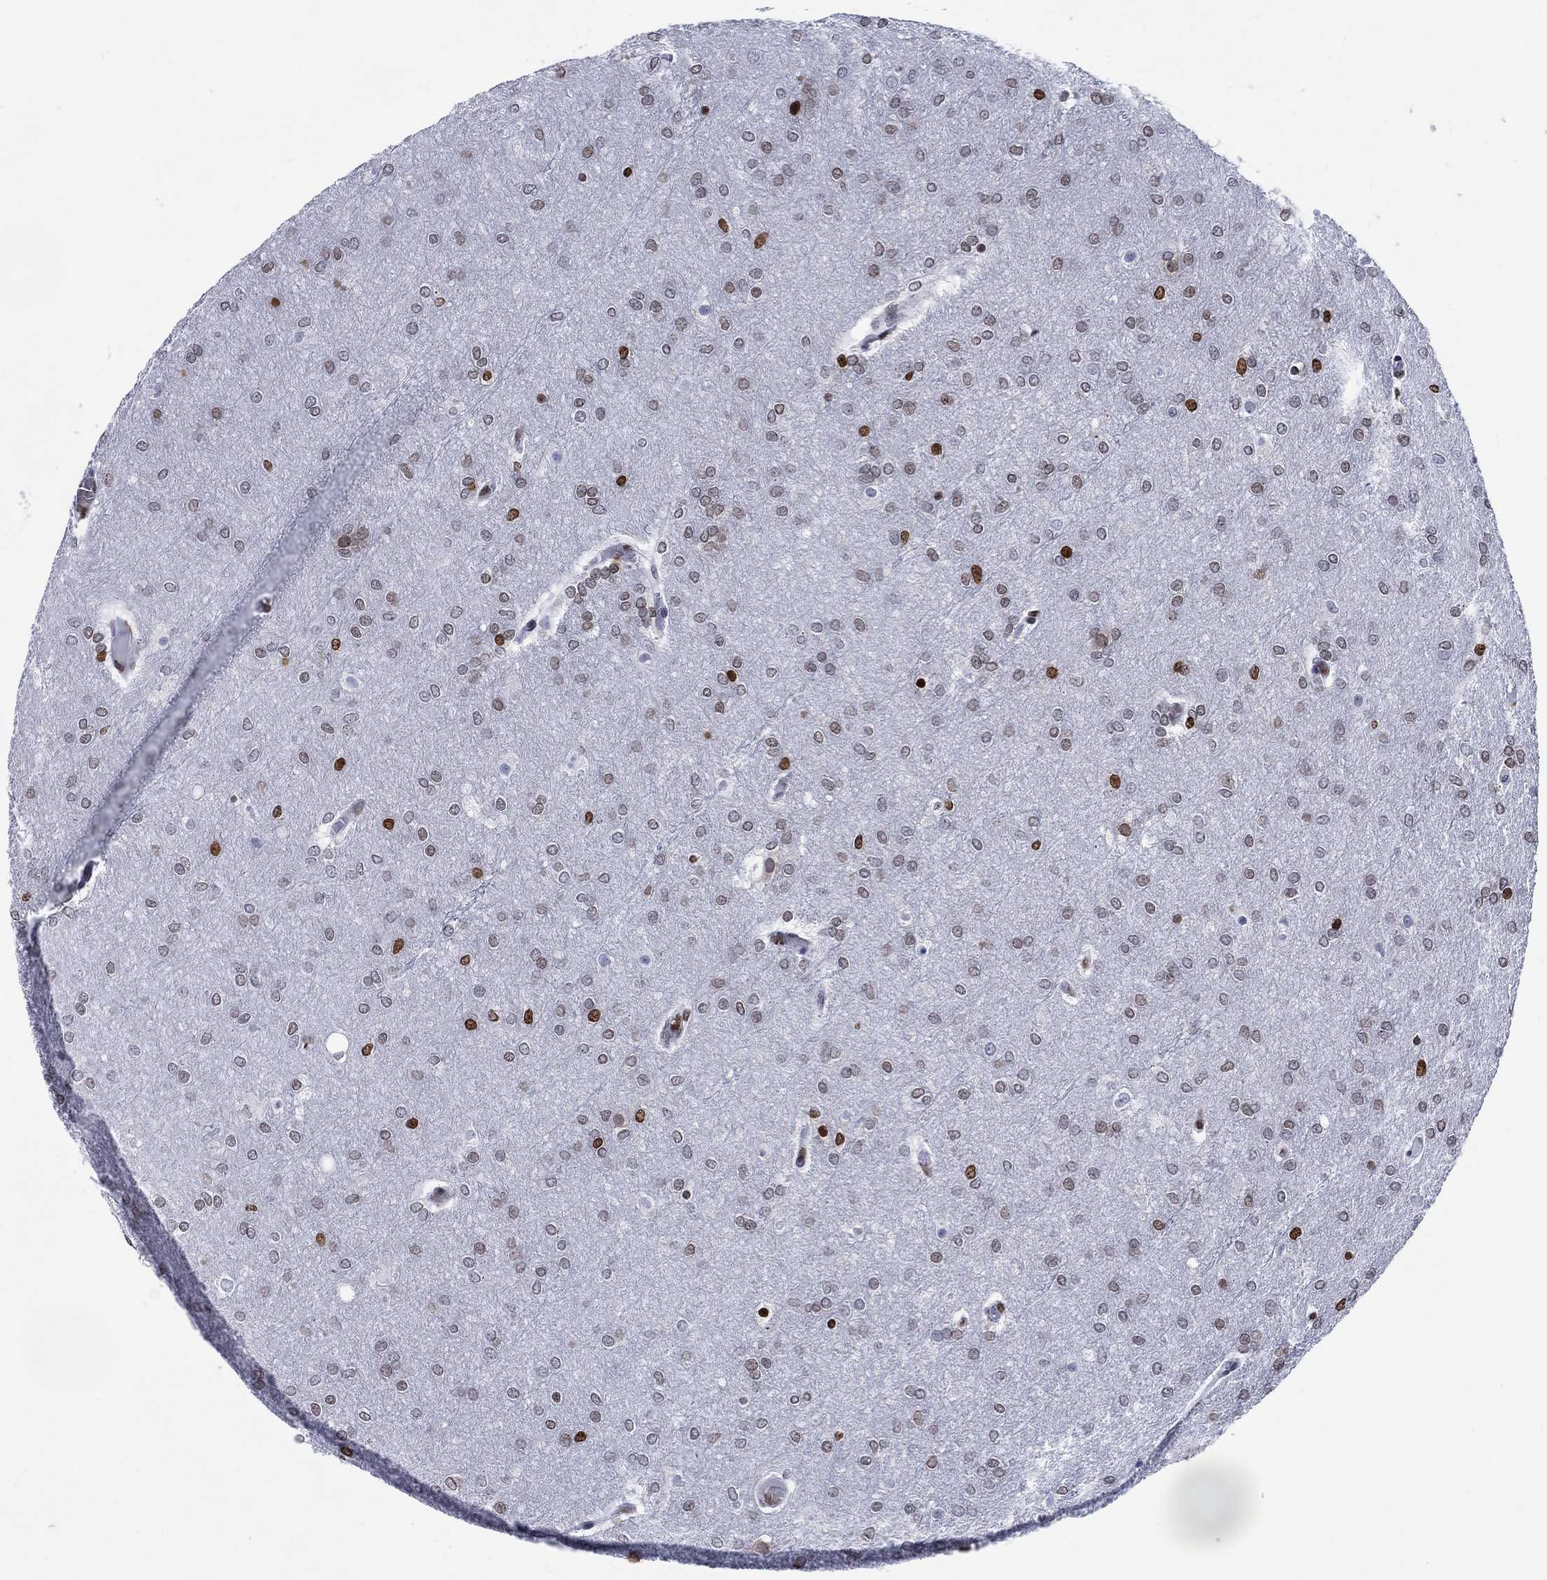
{"staining": {"intensity": "strong", "quantity": "<25%", "location": "nuclear"}, "tissue": "glioma", "cell_type": "Tumor cells", "image_type": "cancer", "snomed": [{"axis": "morphology", "description": "Glioma, malignant, High grade"}, {"axis": "topography", "description": "Brain"}], "caption": "There is medium levels of strong nuclear positivity in tumor cells of glioma, as demonstrated by immunohistochemical staining (brown color).", "gene": "HMGA1", "patient": {"sex": "female", "age": 61}}